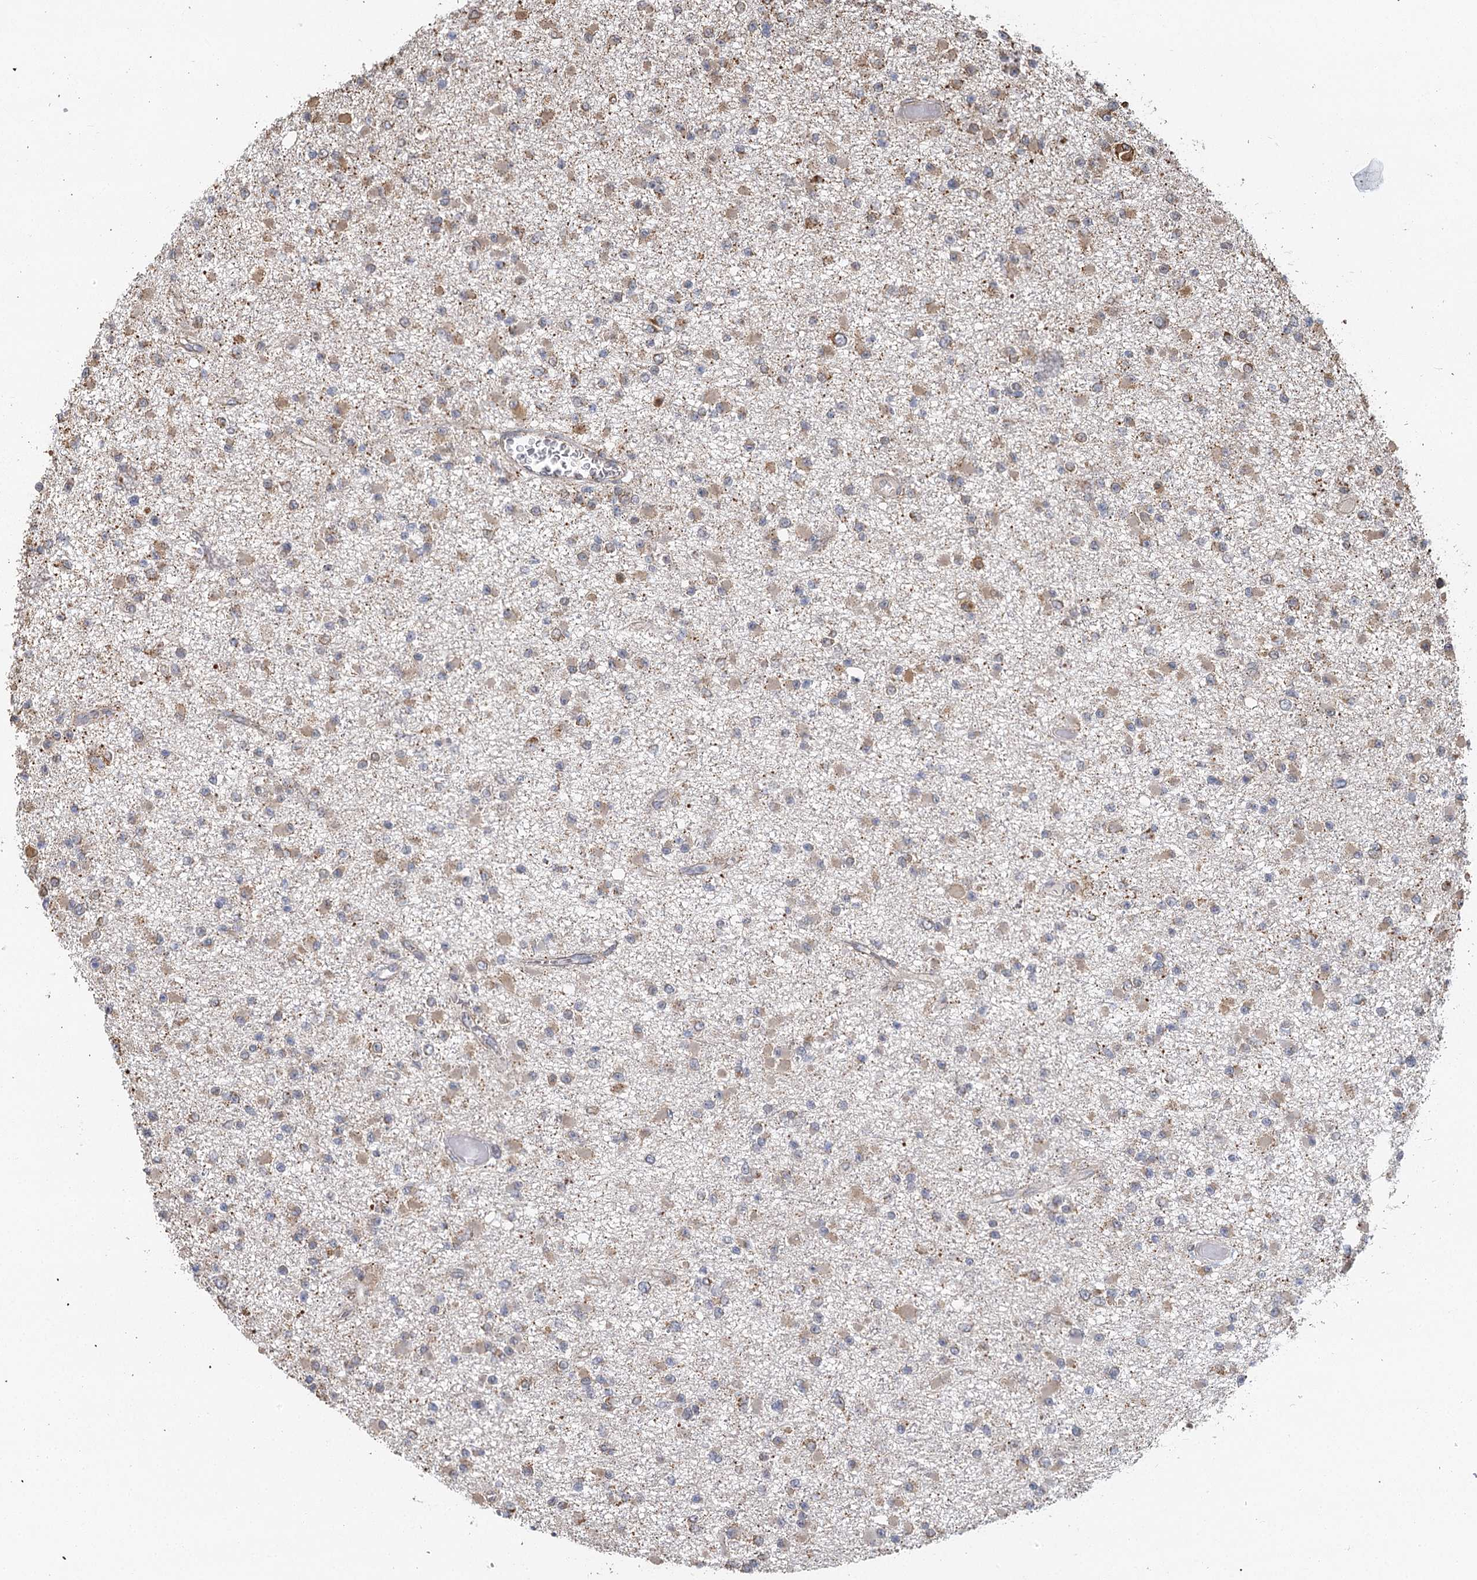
{"staining": {"intensity": "weak", "quantity": "25%-75%", "location": "cytoplasmic/membranous"}, "tissue": "glioma", "cell_type": "Tumor cells", "image_type": "cancer", "snomed": [{"axis": "morphology", "description": "Glioma, malignant, Low grade"}, {"axis": "topography", "description": "Brain"}], "caption": "Immunohistochemical staining of human malignant low-grade glioma demonstrates low levels of weak cytoplasmic/membranous staining in approximately 25%-75% of tumor cells. Nuclei are stained in blue.", "gene": "IL11RA", "patient": {"sex": "female", "age": 22}}